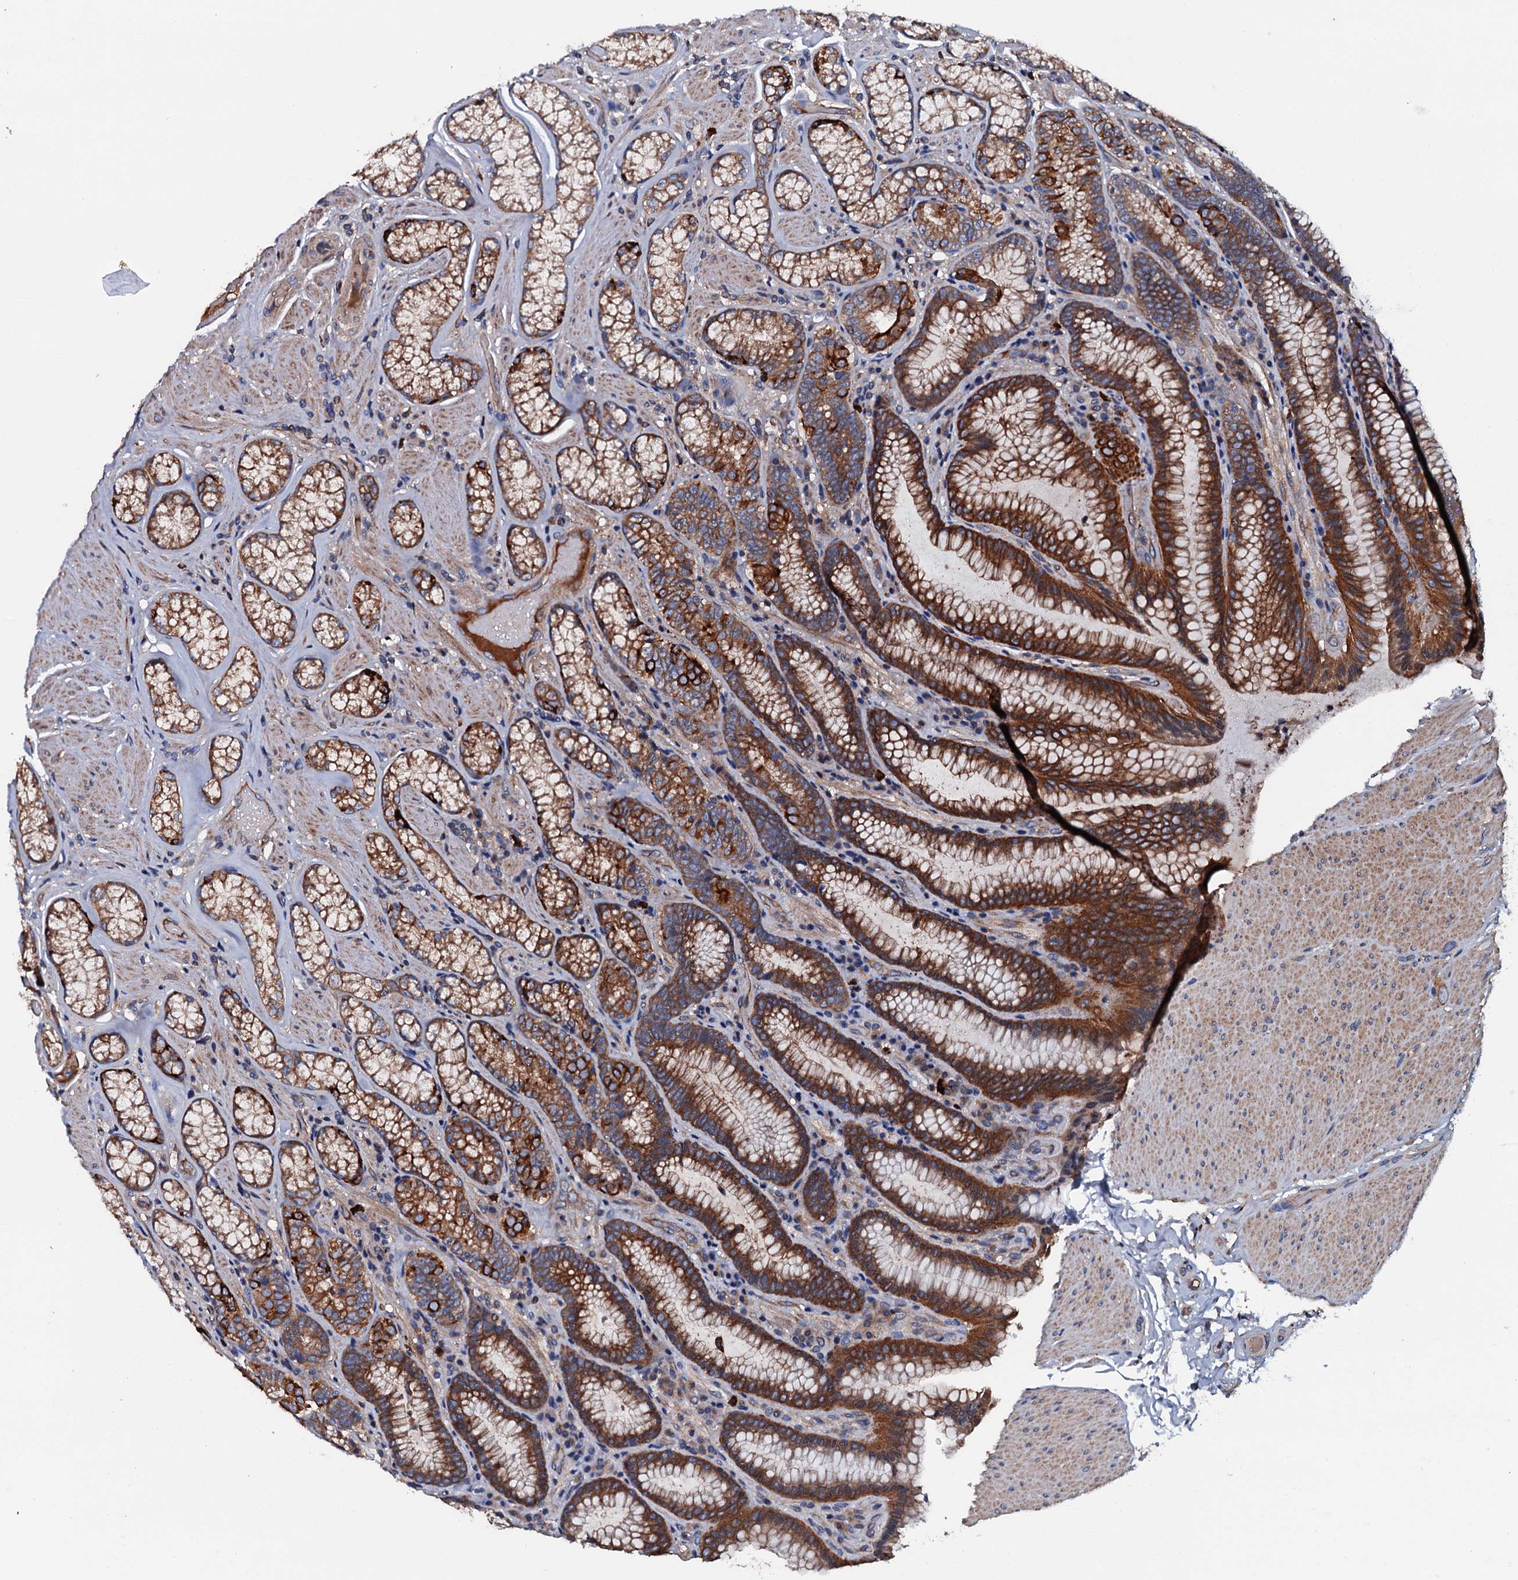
{"staining": {"intensity": "strong", "quantity": ">75%", "location": "cytoplasmic/membranous"}, "tissue": "stomach", "cell_type": "Glandular cells", "image_type": "normal", "snomed": [{"axis": "morphology", "description": "Normal tissue, NOS"}, {"axis": "topography", "description": "Stomach, upper"}, {"axis": "topography", "description": "Stomach, lower"}], "caption": "Immunohistochemistry staining of unremarkable stomach, which shows high levels of strong cytoplasmic/membranous expression in about >75% of glandular cells indicating strong cytoplasmic/membranous protein staining. The staining was performed using DAB (3,3'-diaminobenzidine) (brown) for protein detection and nuclei were counterstained in hematoxylin (blue).", "gene": "NEK1", "patient": {"sex": "female", "age": 76}}